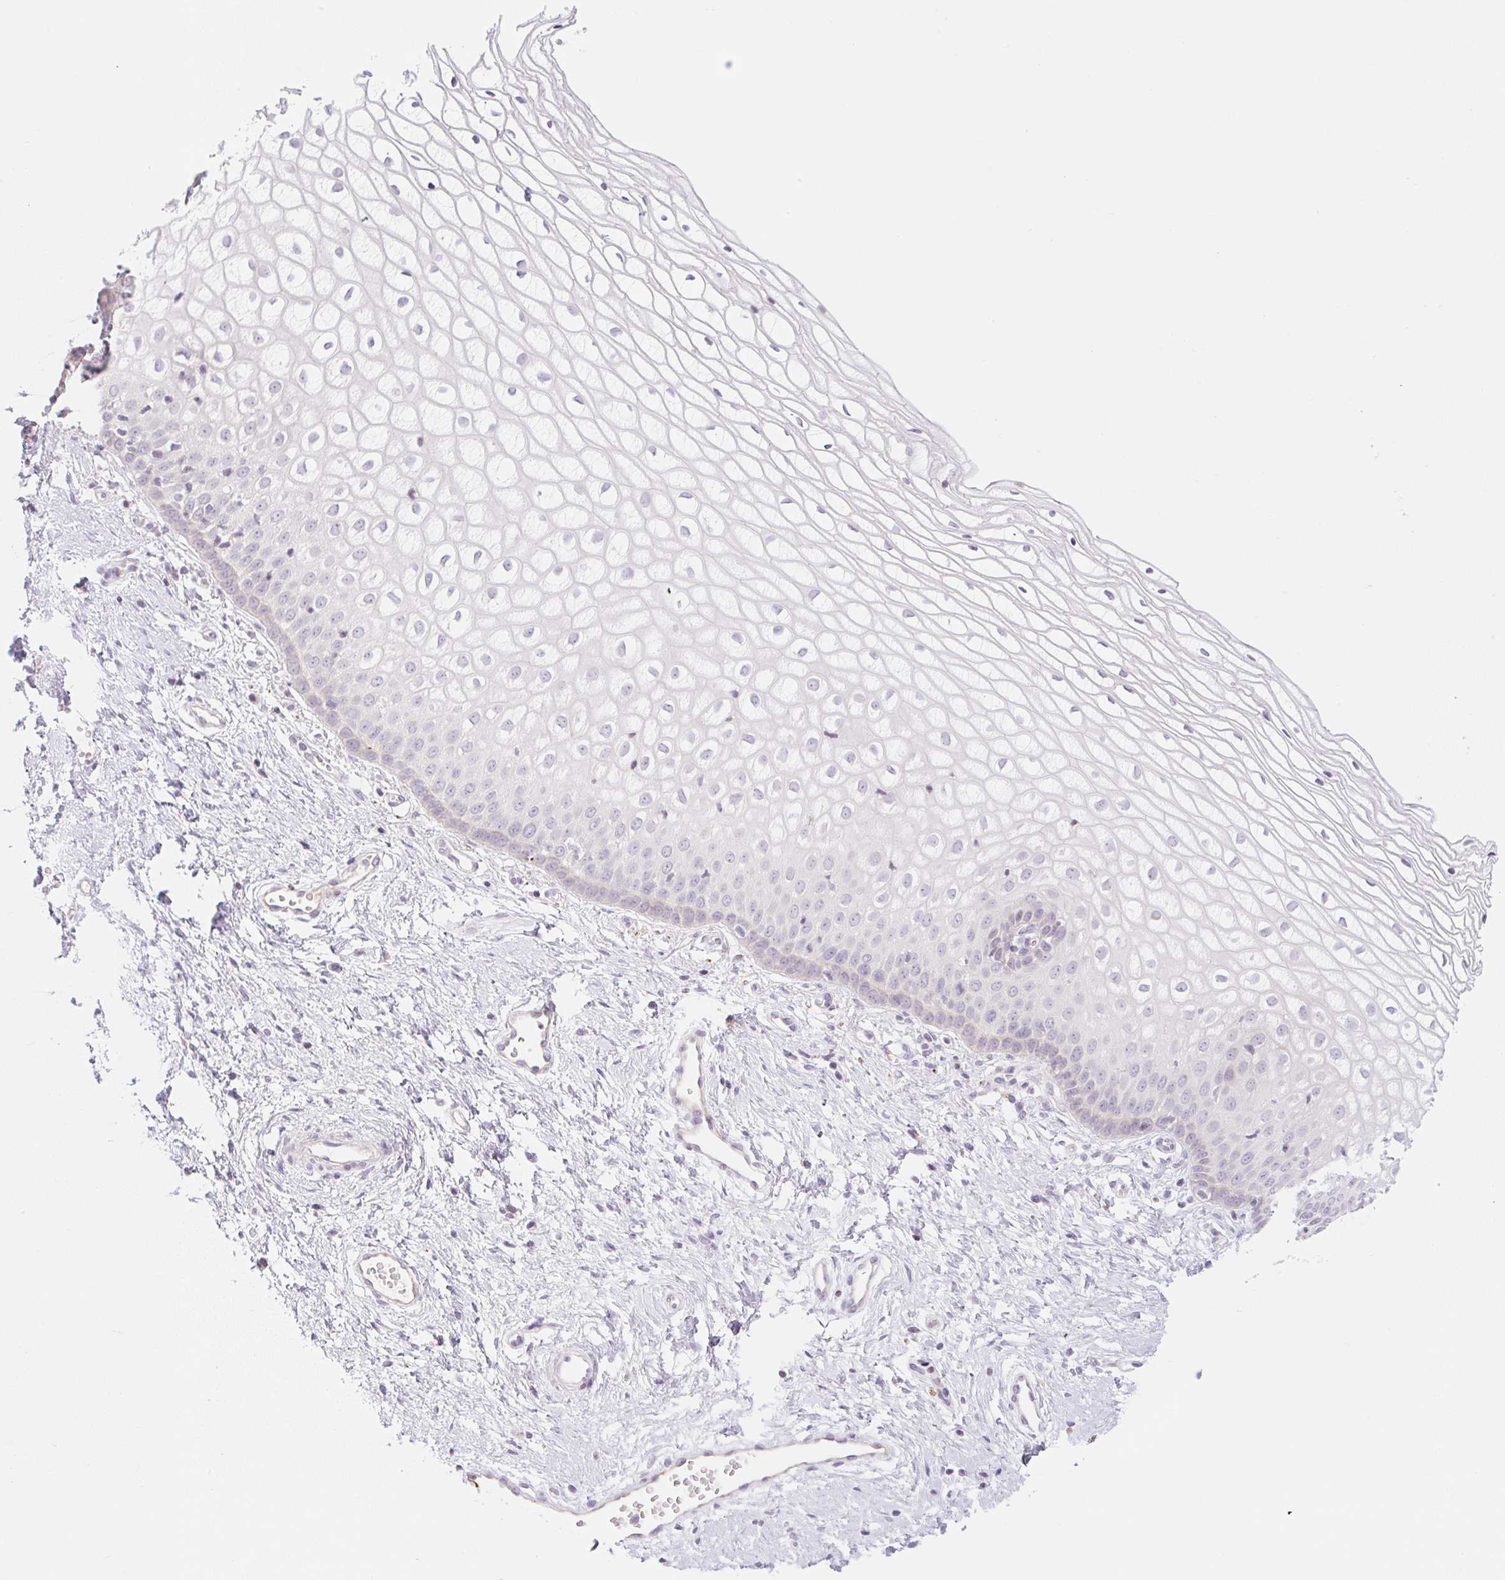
{"staining": {"intensity": "negative", "quantity": "none", "location": "none"}, "tissue": "cervix", "cell_type": "Glandular cells", "image_type": "normal", "snomed": [{"axis": "morphology", "description": "Normal tissue, NOS"}, {"axis": "topography", "description": "Cervix"}], "caption": "Immunohistochemistry photomicrograph of benign cervix: cervix stained with DAB (3,3'-diaminobenzidine) exhibits no significant protein positivity in glandular cells.", "gene": "CASKIN1", "patient": {"sex": "female", "age": 36}}